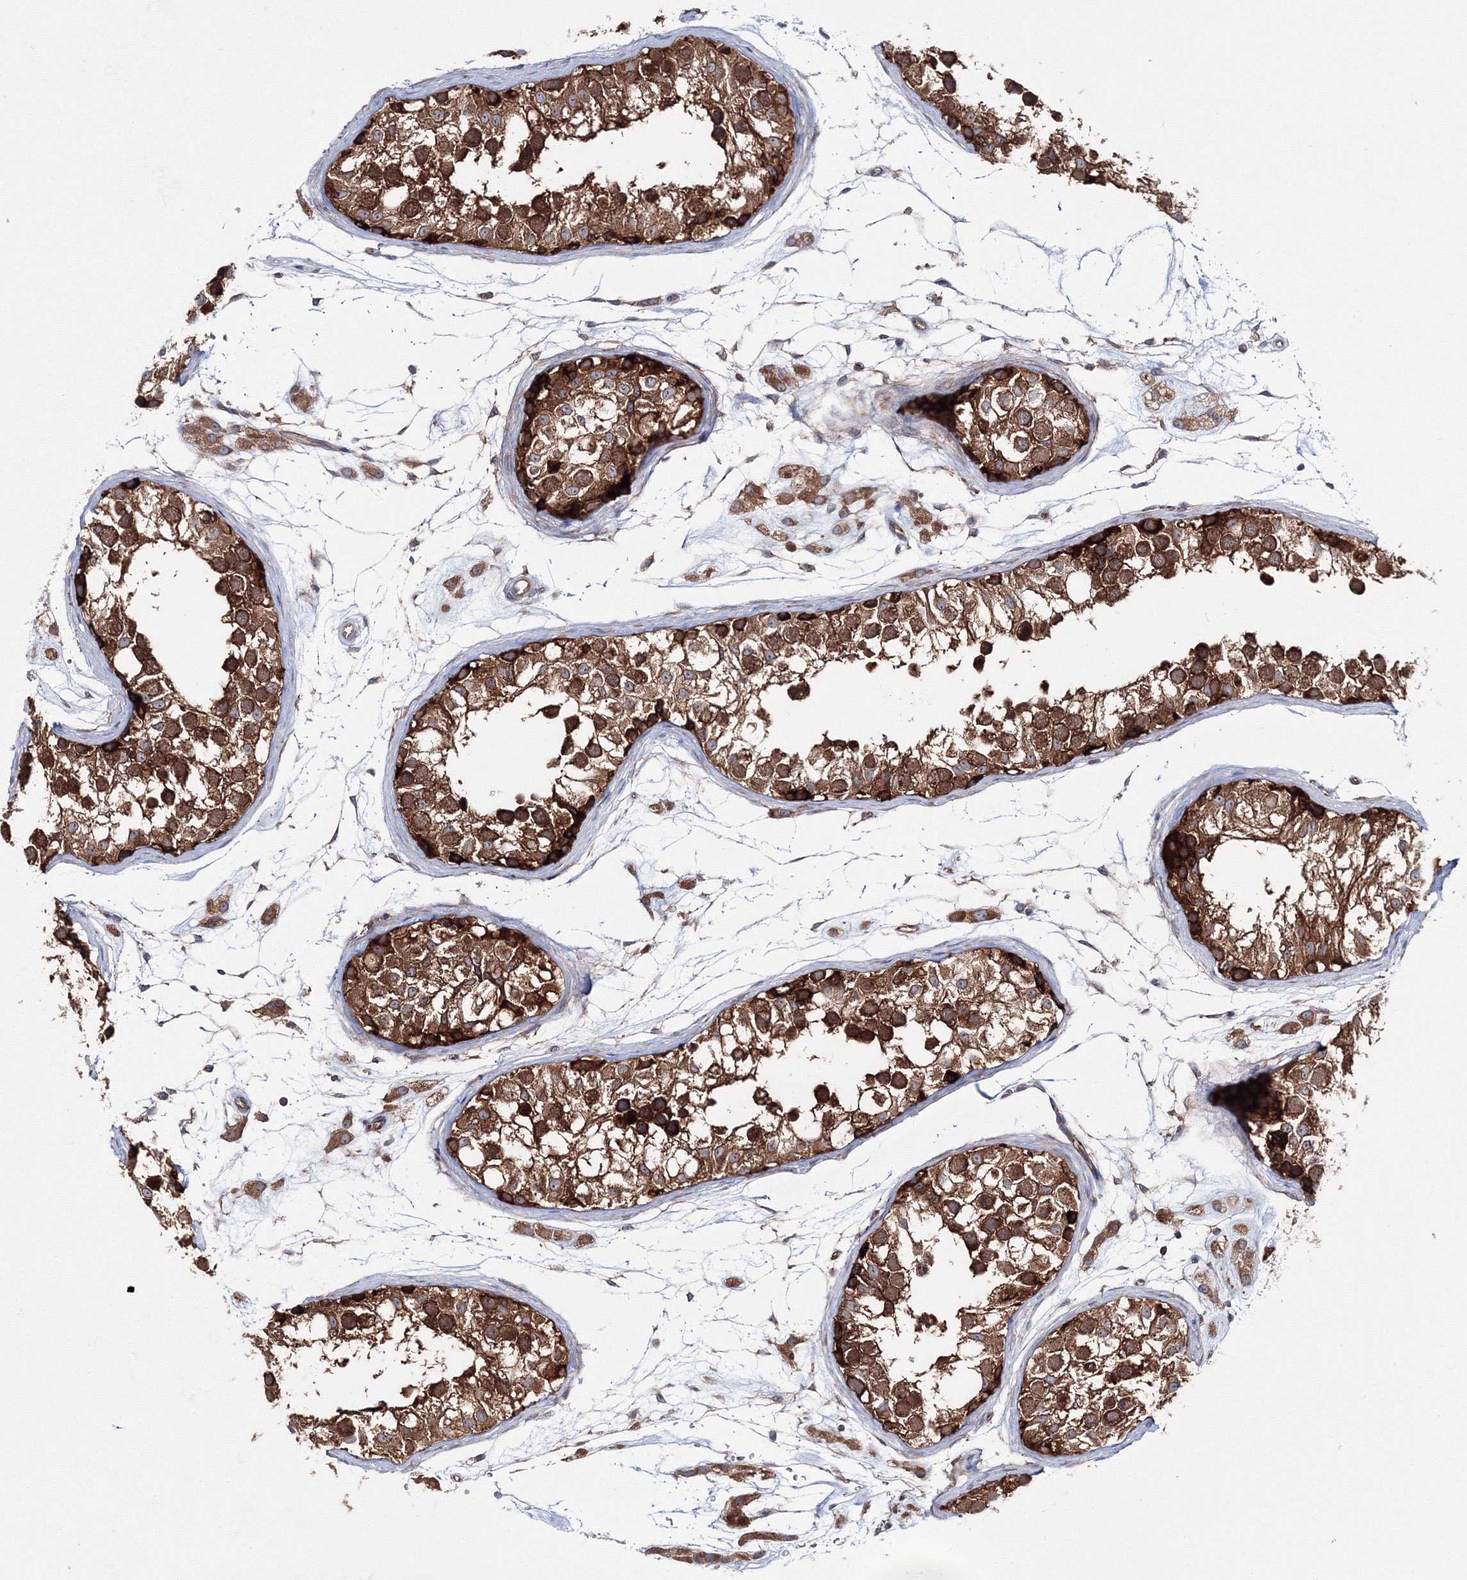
{"staining": {"intensity": "strong", "quantity": ">75%", "location": "cytoplasmic/membranous"}, "tissue": "testis", "cell_type": "Cells in seminiferous ducts", "image_type": "normal", "snomed": [{"axis": "morphology", "description": "Normal tissue, NOS"}, {"axis": "morphology", "description": "Adenocarcinoma, metastatic, NOS"}, {"axis": "topography", "description": "Testis"}], "caption": "Immunohistochemistry photomicrograph of normal human testis stained for a protein (brown), which displays high levels of strong cytoplasmic/membranous positivity in approximately >75% of cells in seminiferous ducts.", "gene": "HARS1", "patient": {"sex": "male", "age": 26}}